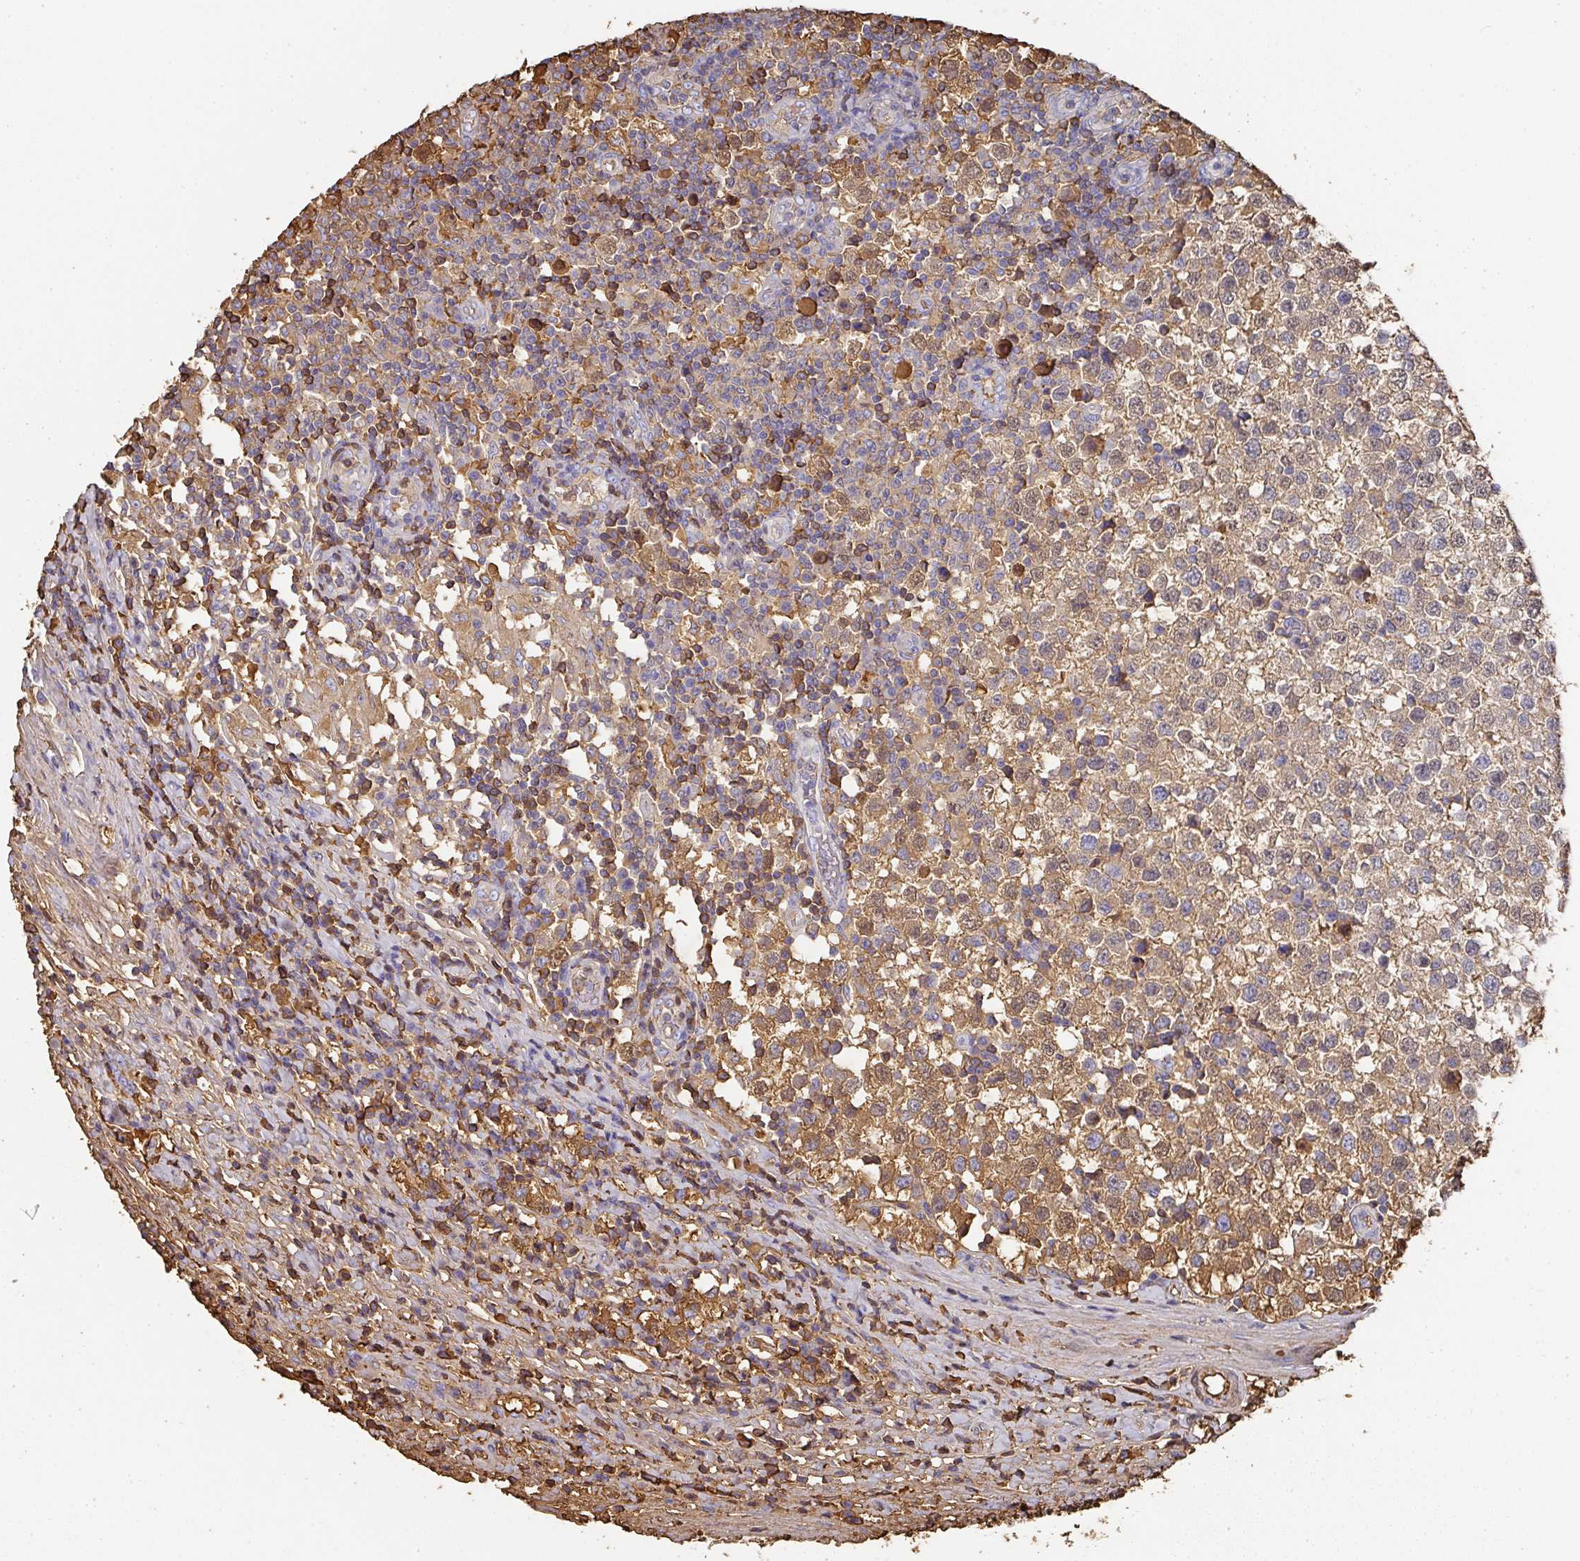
{"staining": {"intensity": "moderate", "quantity": ">75%", "location": "cytoplasmic/membranous"}, "tissue": "testis cancer", "cell_type": "Tumor cells", "image_type": "cancer", "snomed": [{"axis": "morphology", "description": "Seminoma, NOS"}, {"axis": "topography", "description": "Testis"}], "caption": "IHC photomicrograph of neoplastic tissue: testis seminoma stained using IHC shows medium levels of moderate protein expression localized specifically in the cytoplasmic/membranous of tumor cells, appearing as a cytoplasmic/membranous brown color.", "gene": "ALB", "patient": {"sex": "male", "age": 34}}